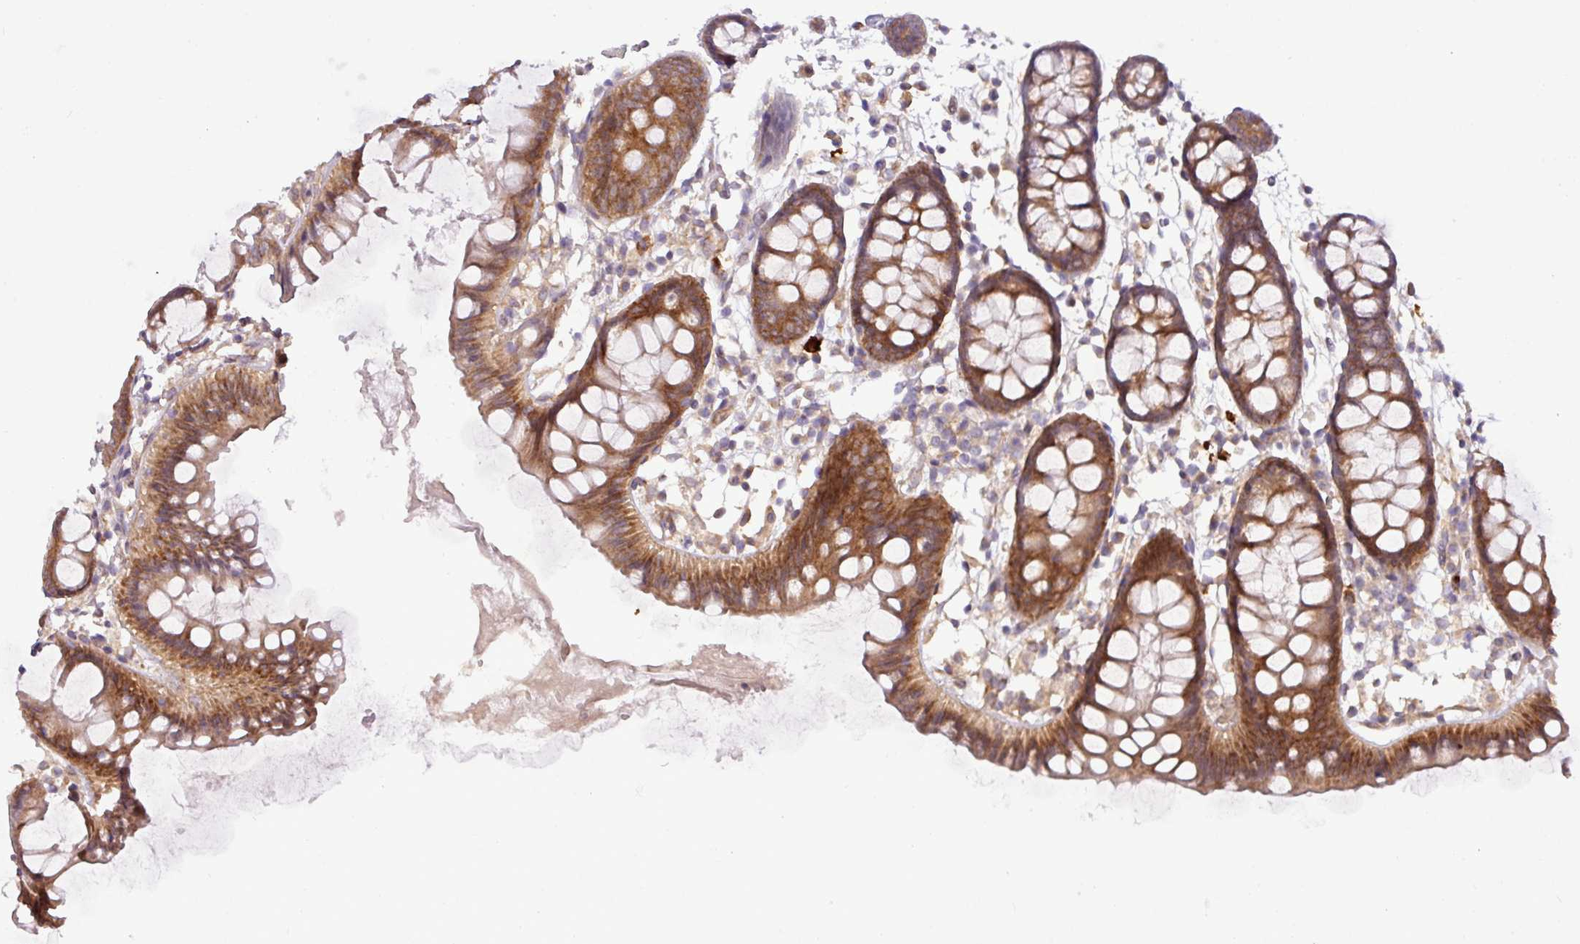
{"staining": {"intensity": "weak", "quantity": ">75%", "location": "cytoplasmic/membranous"}, "tissue": "colon", "cell_type": "Endothelial cells", "image_type": "normal", "snomed": [{"axis": "morphology", "description": "Normal tissue, NOS"}, {"axis": "topography", "description": "Colon"}], "caption": "About >75% of endothelial cells in unremarkable human colon reveal weak cytoplasmic/membranous protein positivity as visualized by brown immunohistochemical staining.", "gene": "FAM222B", "patient": {"sex": "female", "age": 84}}